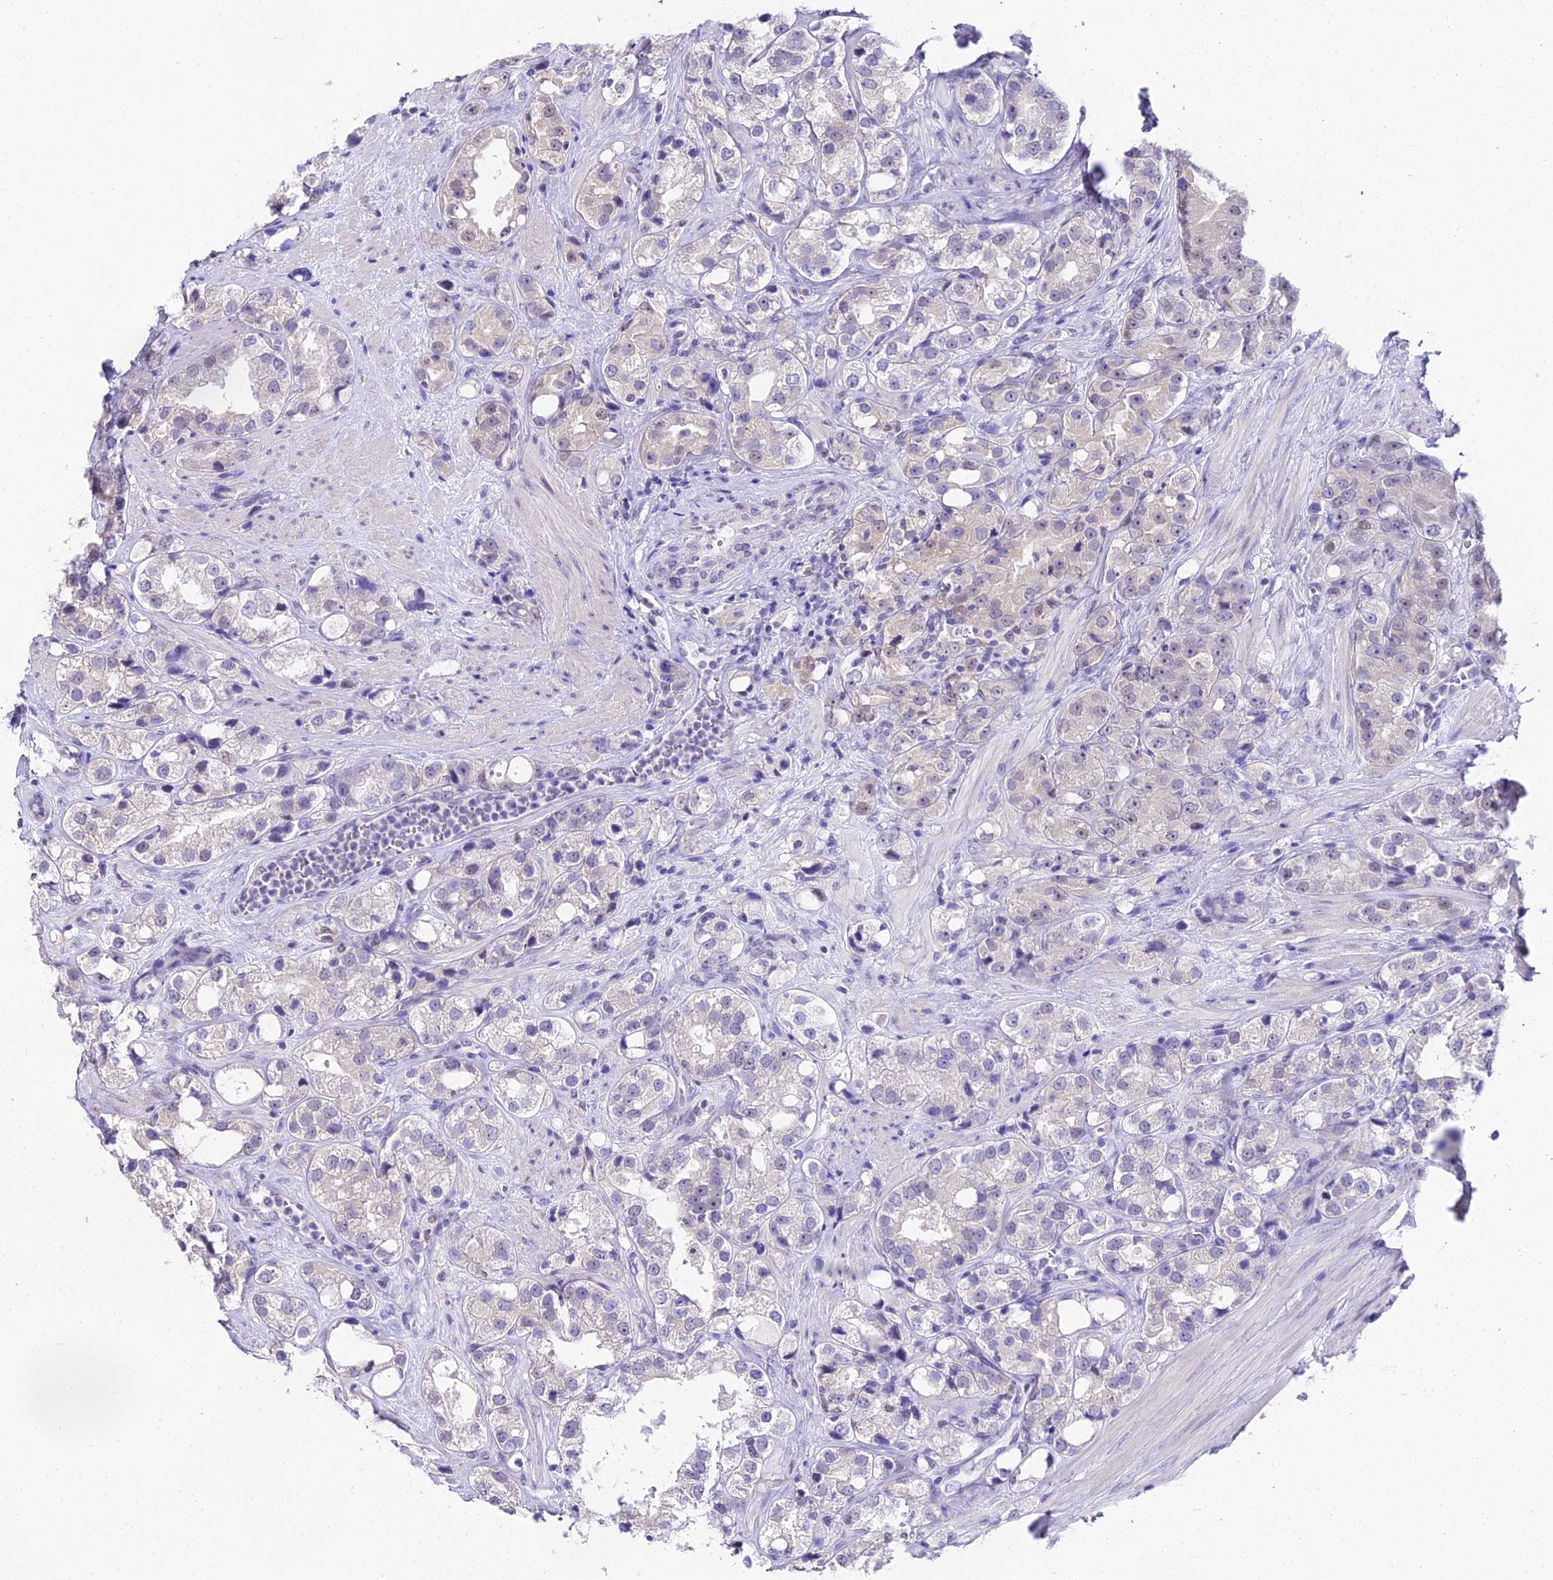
{"staining": {"intensity": "weak", "quantity": "25%-75%", "location": "cytoplasmic/membranous"}, "tissue": "prostate cancer", "cell_type": "Tumor cells", "image_type": "cancer", "snomed": [{"axis": "morphology", "description": "Adenocarcinoma, NOS"}, {"axis": "topography", "description": "Prostate"}], "caption": "Prostate cancer stained with a brown dye demonstrates weak cytoplasmic/membranous positive positivity in about 25%-75% of tumor cells.", "gene": "MAT2A", "patient": {"sex": "male", "age": 79}}